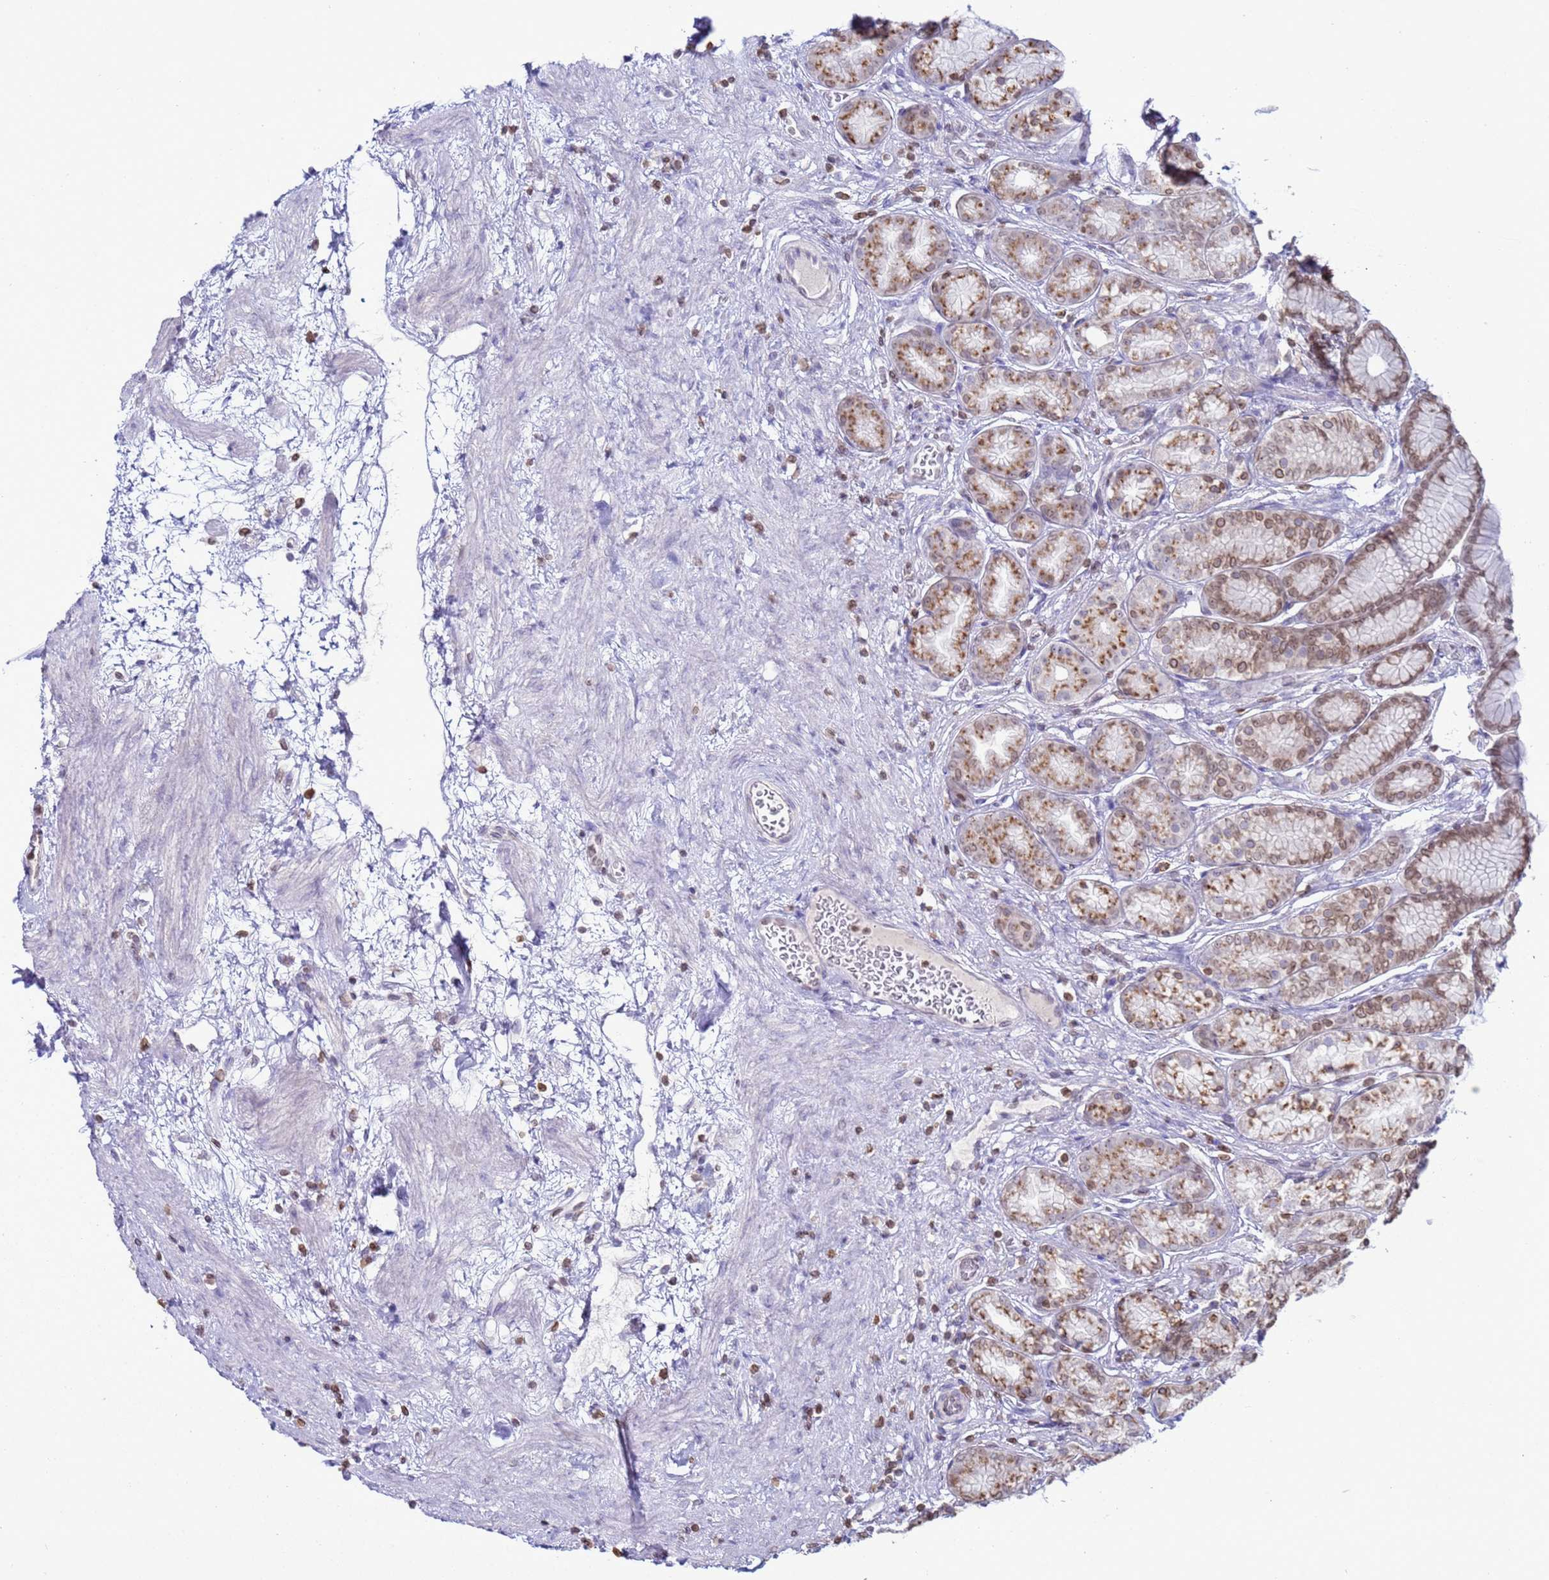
{"staining": {"intensity": "moderate", "quantity": "25%-75%", "location": "cytoplasmic/membranous"}, "tissue": "stomach", "cell_type": "Glandular cells", "image_type": "normal", "snomed": [{"axis": "morphology", "description": "Normal tissue, NOS"}, {"axis": "morphology", "description": "Adenocarcinoma, NOS"}, {"axis": "morphology", "description": "Adenocarcinoma, High grade"}, {"axis": "topography", "description": "Stomach, upper"}, {"axis": "topography", "description": "Stomach"}], "caption": "A medium amount of moderate cytoplasmic/membranous expression is identified in about 25%-75% of glandular cells in normal stomach.", "gene": "DHX37", "patient": {"sex": "female", "age": 65}}